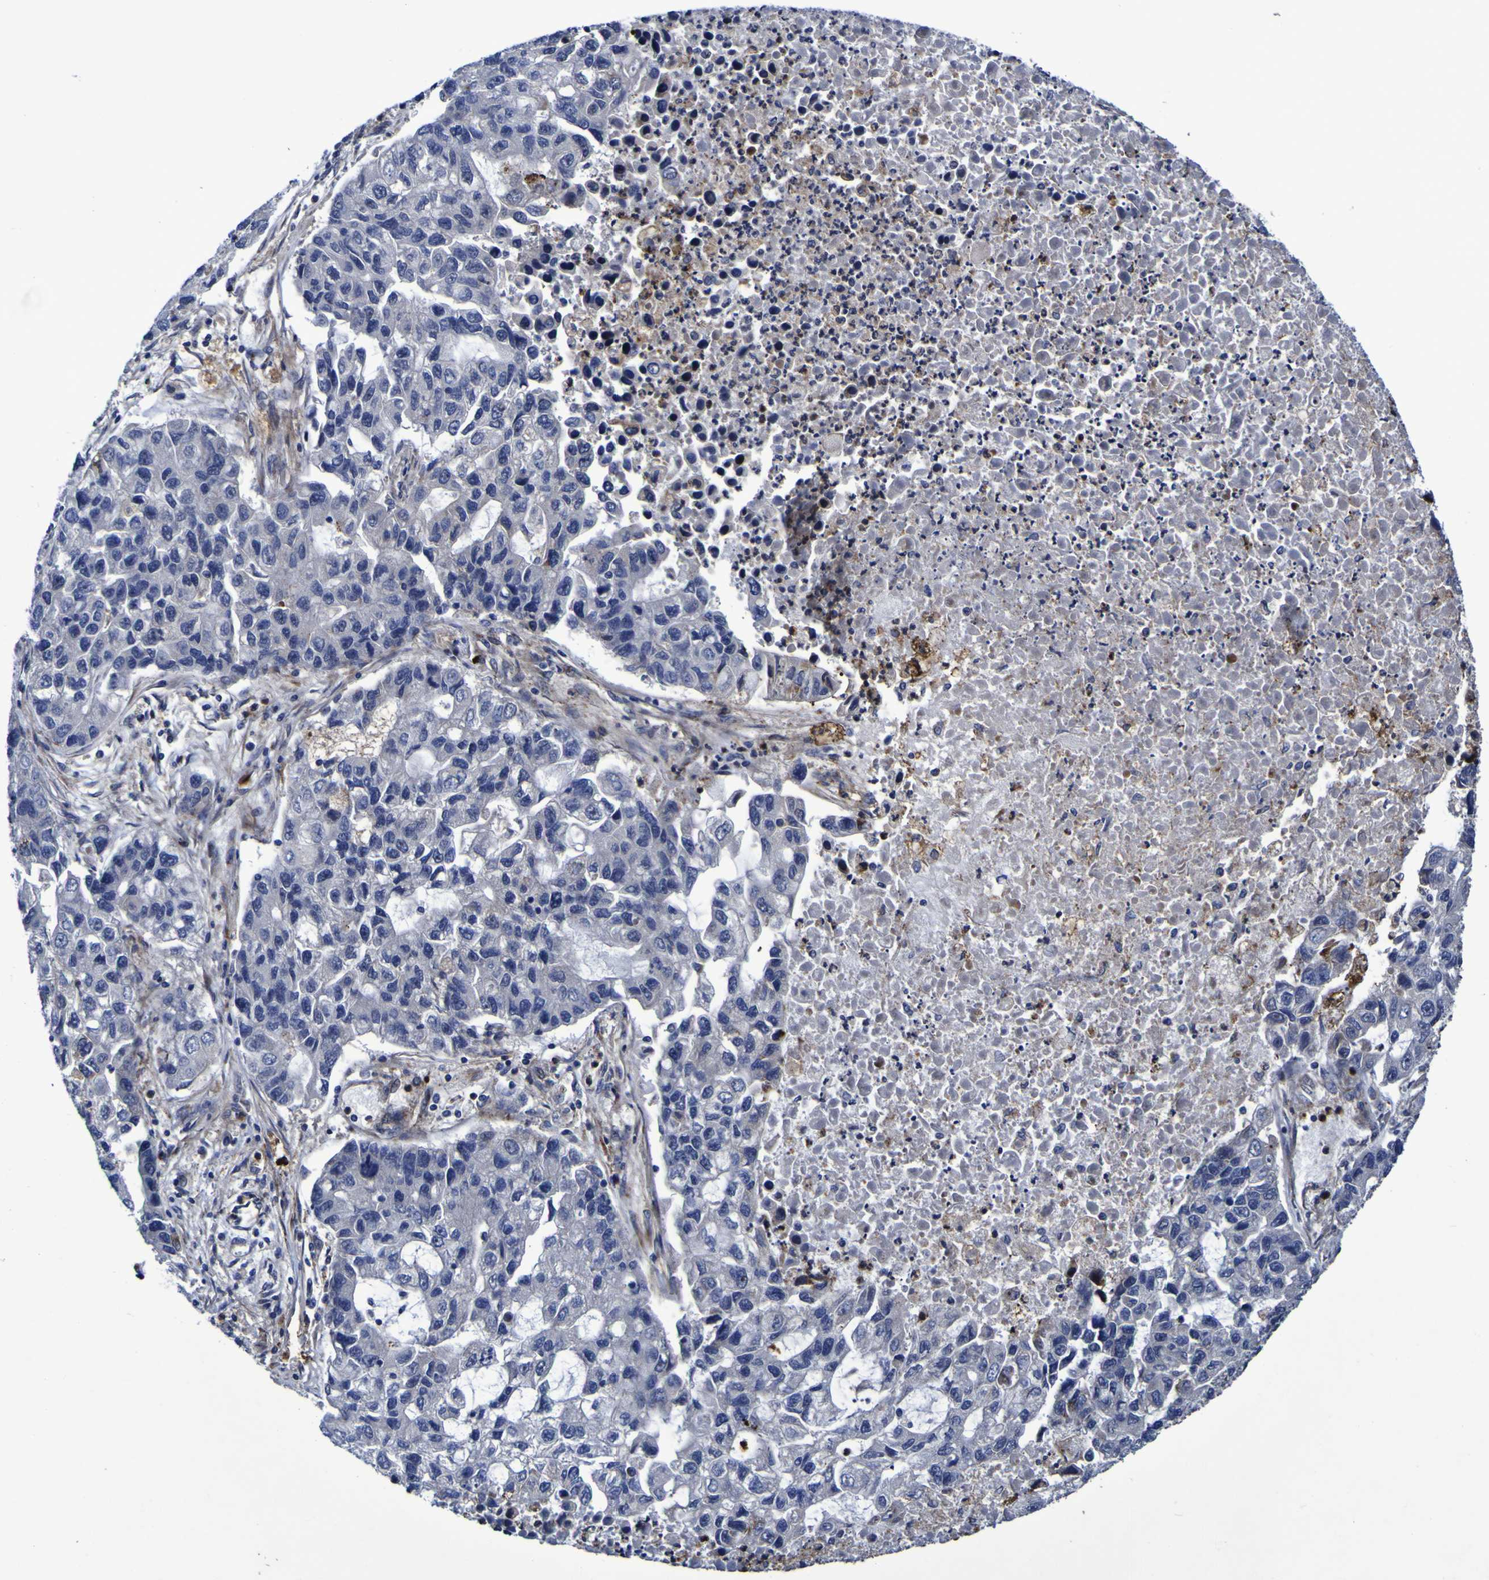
{"staining": {"intensity": "negative", "quantity": "none", "location": "none"}, "tissue": "lung cancer", "cell_type": "Tumor cells", "image_type": "cancer", "snomed": [{"axis": "morphology", "description": "Adenocarcinoma, NOS"}, {"axis": "topography", "description": "Lung"}], "caption": "Protein analysis of lung adenocarcinoma shows no significant staining in tumor cells.", "gene": "MGLL", "patient": {"sex": "female", "age": 51}}